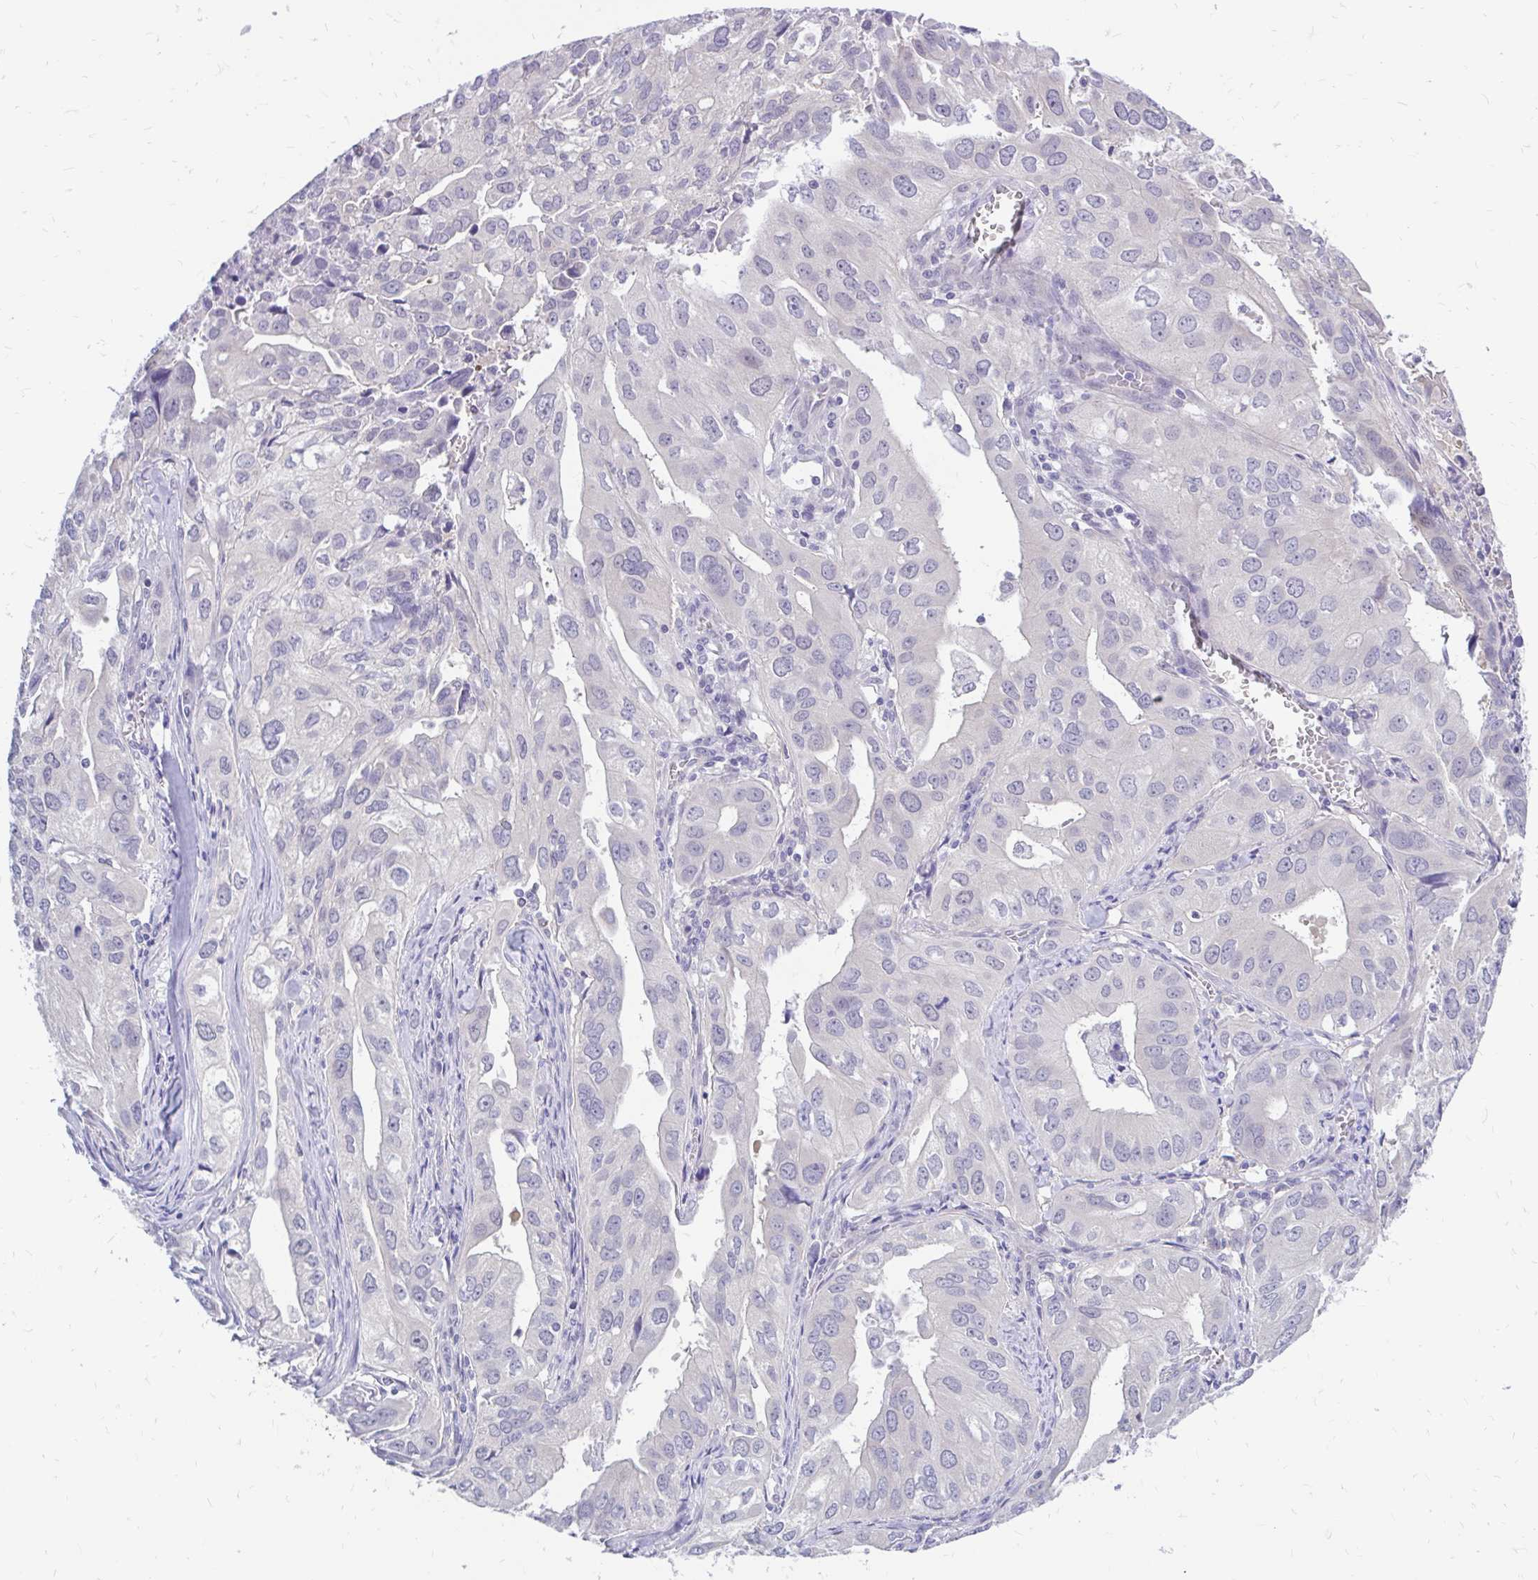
{"staining": {"intensity": "negative", "quantity": "none", "location": "none"}, "tissue": "lung cancer", "cell_type": "Tumor cells", "image_type": "cancer", "snomed": [{"axis": "morphology", "description": "Adenocarcinoma, NOS"}, {"axis": "topography", "description": "Lung"}], "caption": "Human lung cancer (adenocarcinoma) stained for a protein using immunohistochemistry demonstrates no expression in tumor cells.", "gene": "MAP1LC3A", "patient": {"sex": "male", "age": 48}}